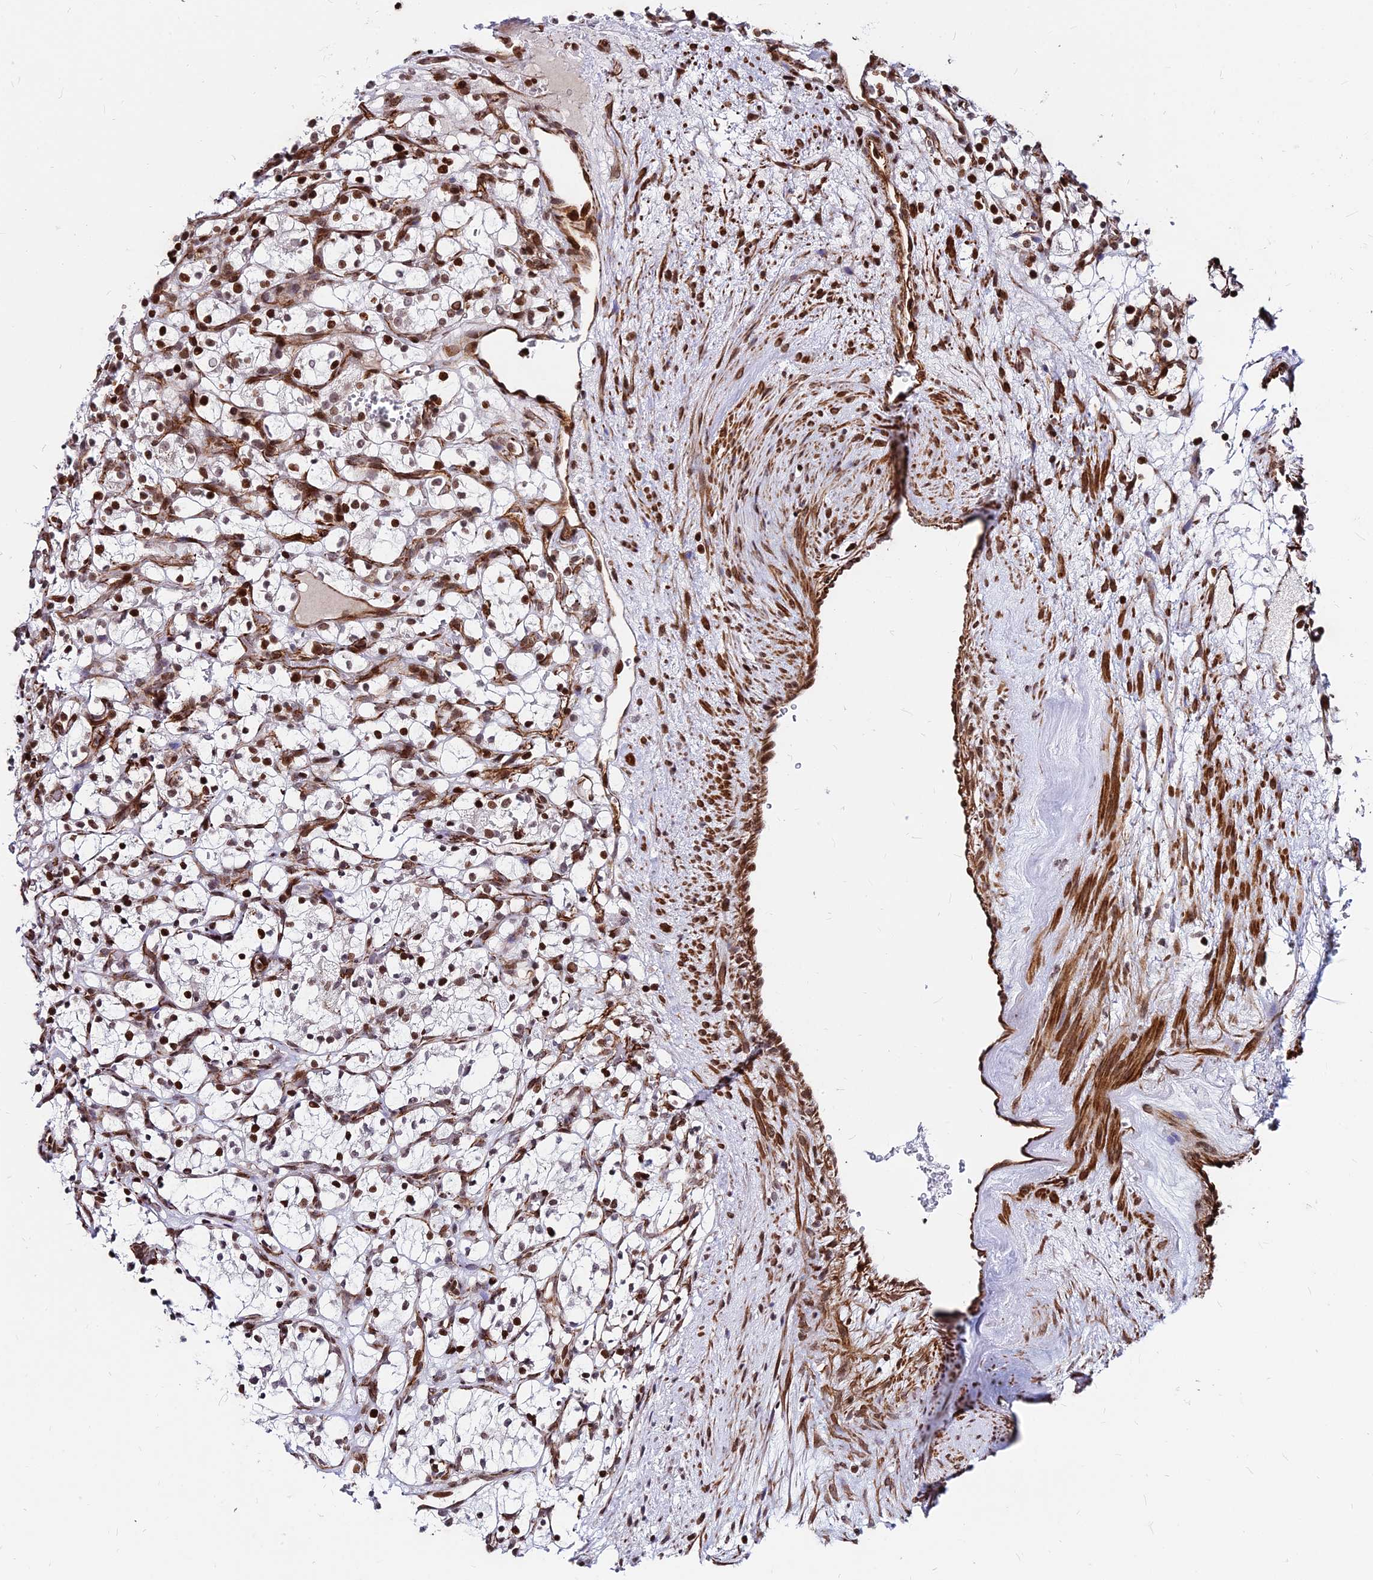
{"staining": {"intensity": "moderate", "quantity": "25%-75%", "location": "nuclear"}, "tissue": "renal cancer", "cell_type": "Tumor cells", "image_type": "cancer", "snomed": [{"axis": "morphology", "description": "Adenocarcinoma, NOS"}, {"axis": "topography", "description": "Kidney"}], "caption": "This is an image of immunohistochemistry (IHC) staining of renal cancer, which shows moderate expression in the nuclear of tumor cells.", "gene": "NYAP2", "patient": {"sex": "female", "age": 69}}